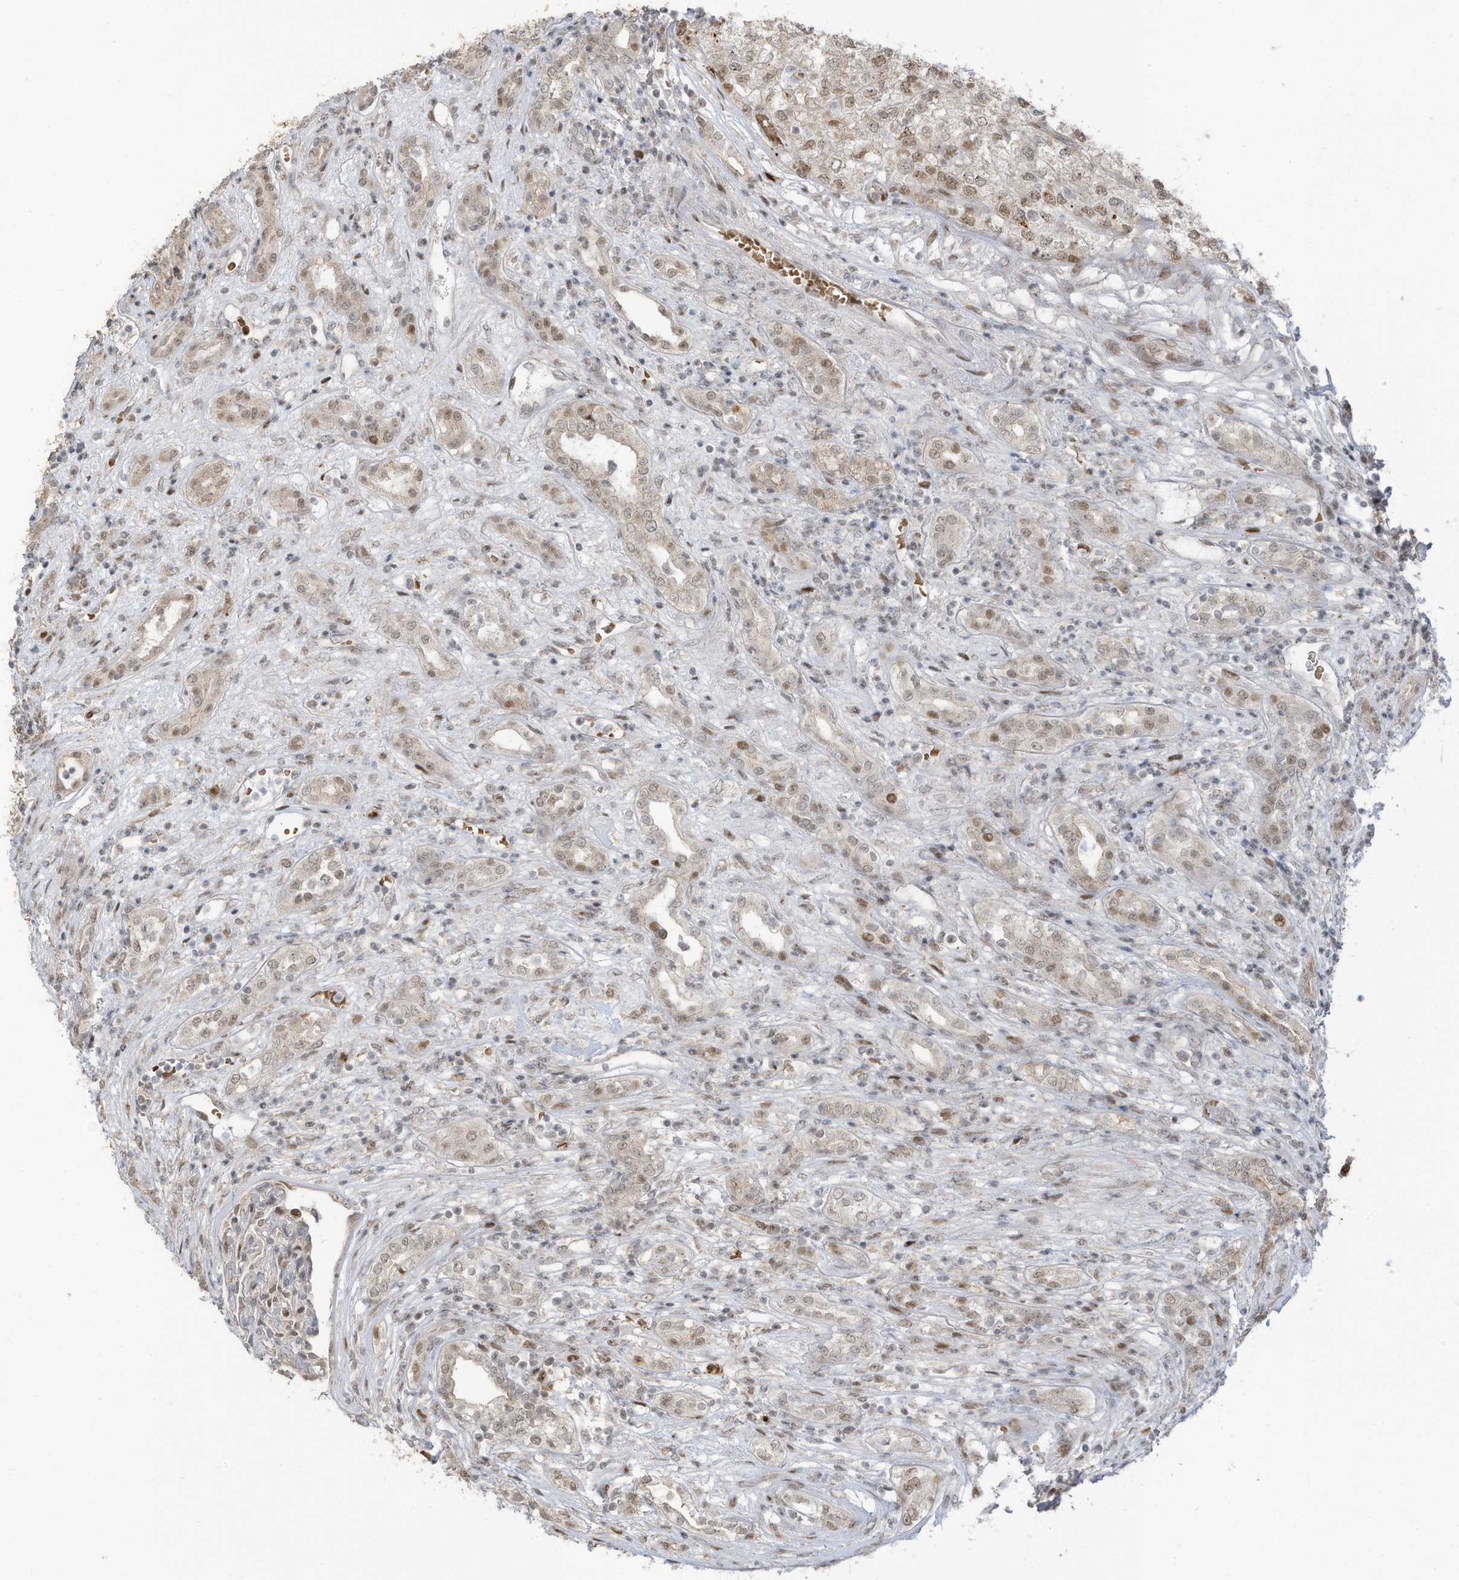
{"staining": {"intensity": "weak", "quantity": "25%-75%", "location": "nuclear"}, "tissue": "renal cancer", "cell_type": "Tumor cells", "image_type": "cancer", "snomed": [{"axis": "morphology", "description": "Adenocarcinoma, NOS"}, {"axis": "topography", "description": "Kidney"}], "caption": "Human renal cancer stained with a protein marker displays weak staining in tumor cells.", "gene": "ZCWPW2", "patient": {"sex": "female", "age": 54}}